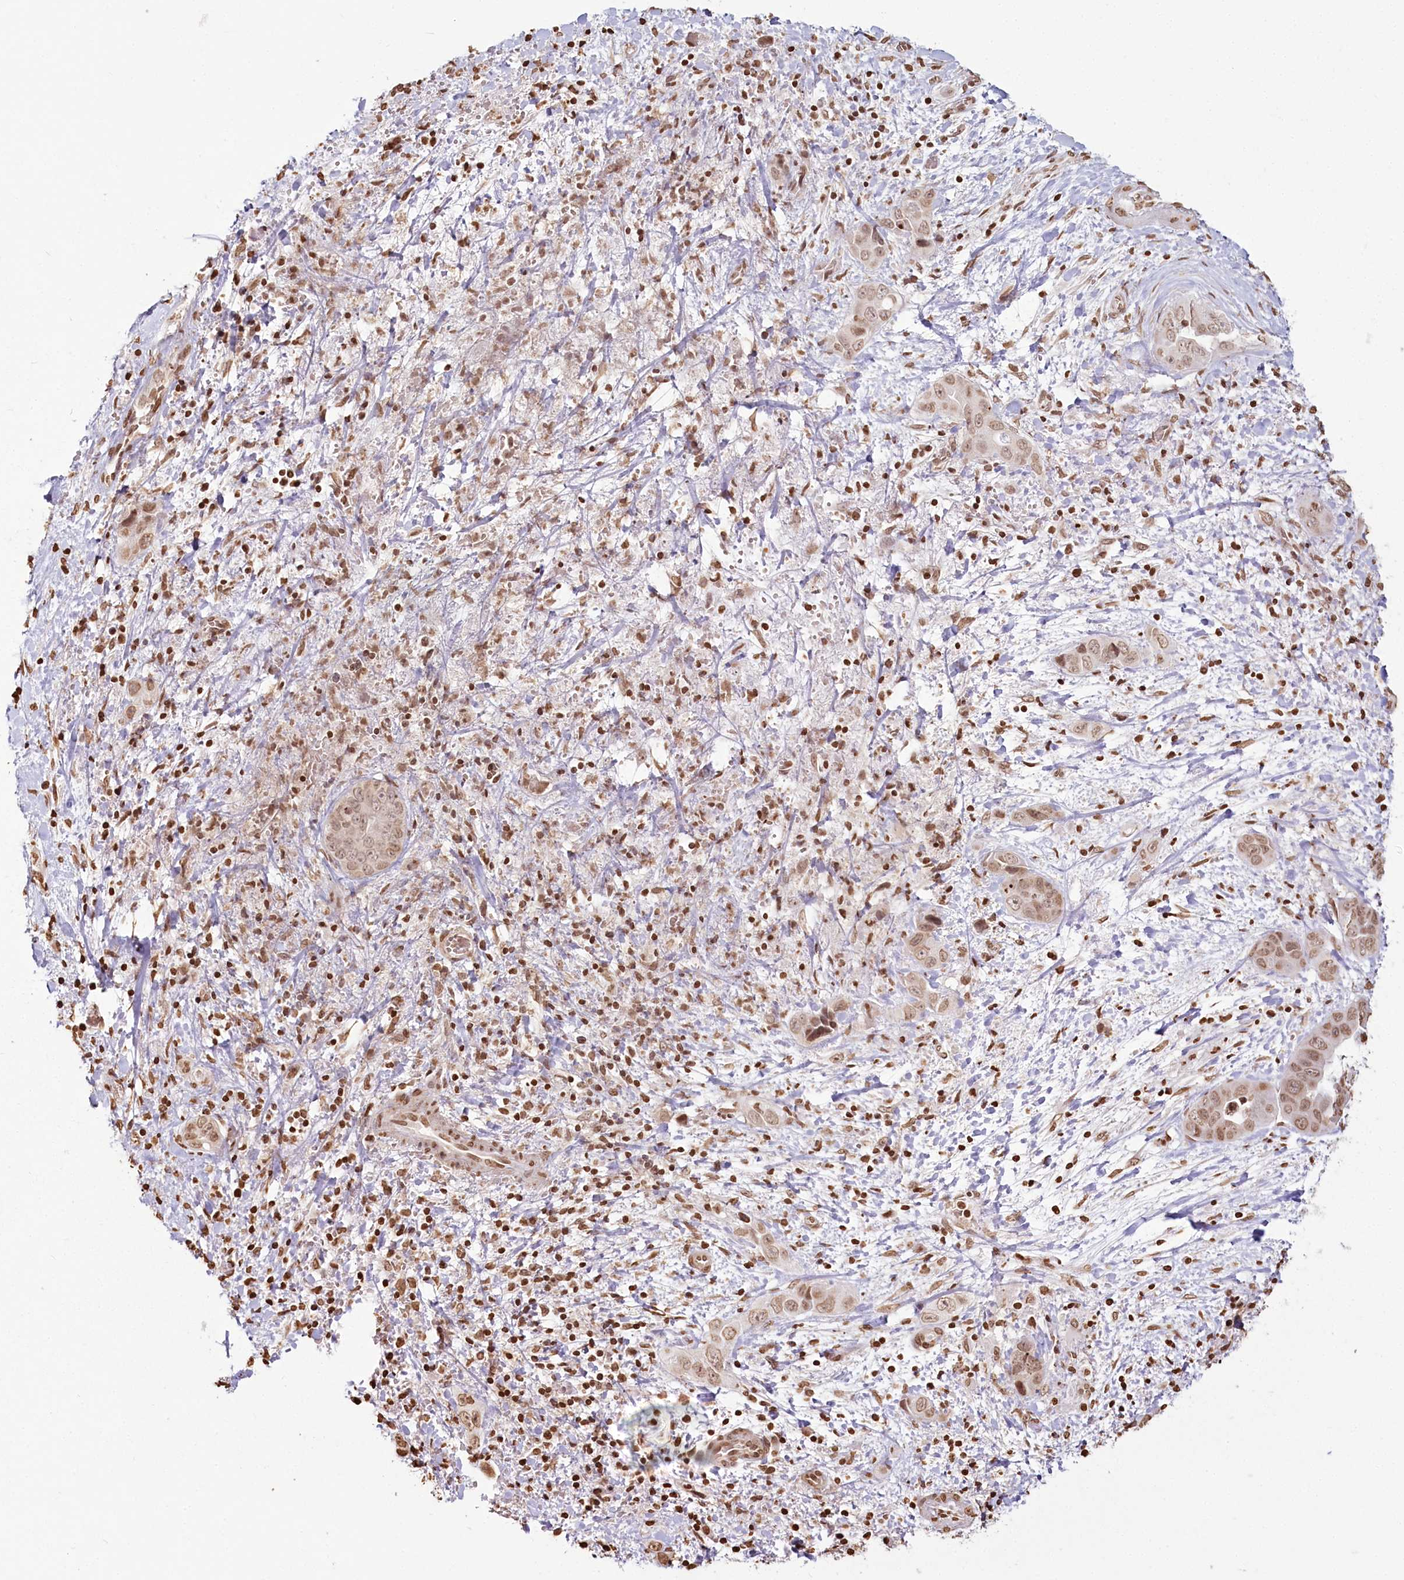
{"staining": {"intensity": "moderate", "quantity": ">75%", "location": "nuclear"}, "tissue": "liver cancer", "cell_type": "Tumor cells", "image_type": "cancer", "snomed": [{"axis": "morphology", "description": "Cholangiocarcinoma"}, {"axis": "topography", "description": "Liver"}], "caption": "This micrograph exhibits immunohistochemistry (IHC) staining of human liver cancer, with medium moderate nuclear expression in about >75% of tumor cells.", "gene": "FAM13A", "patient": {"sex": "female", "age": 52}}